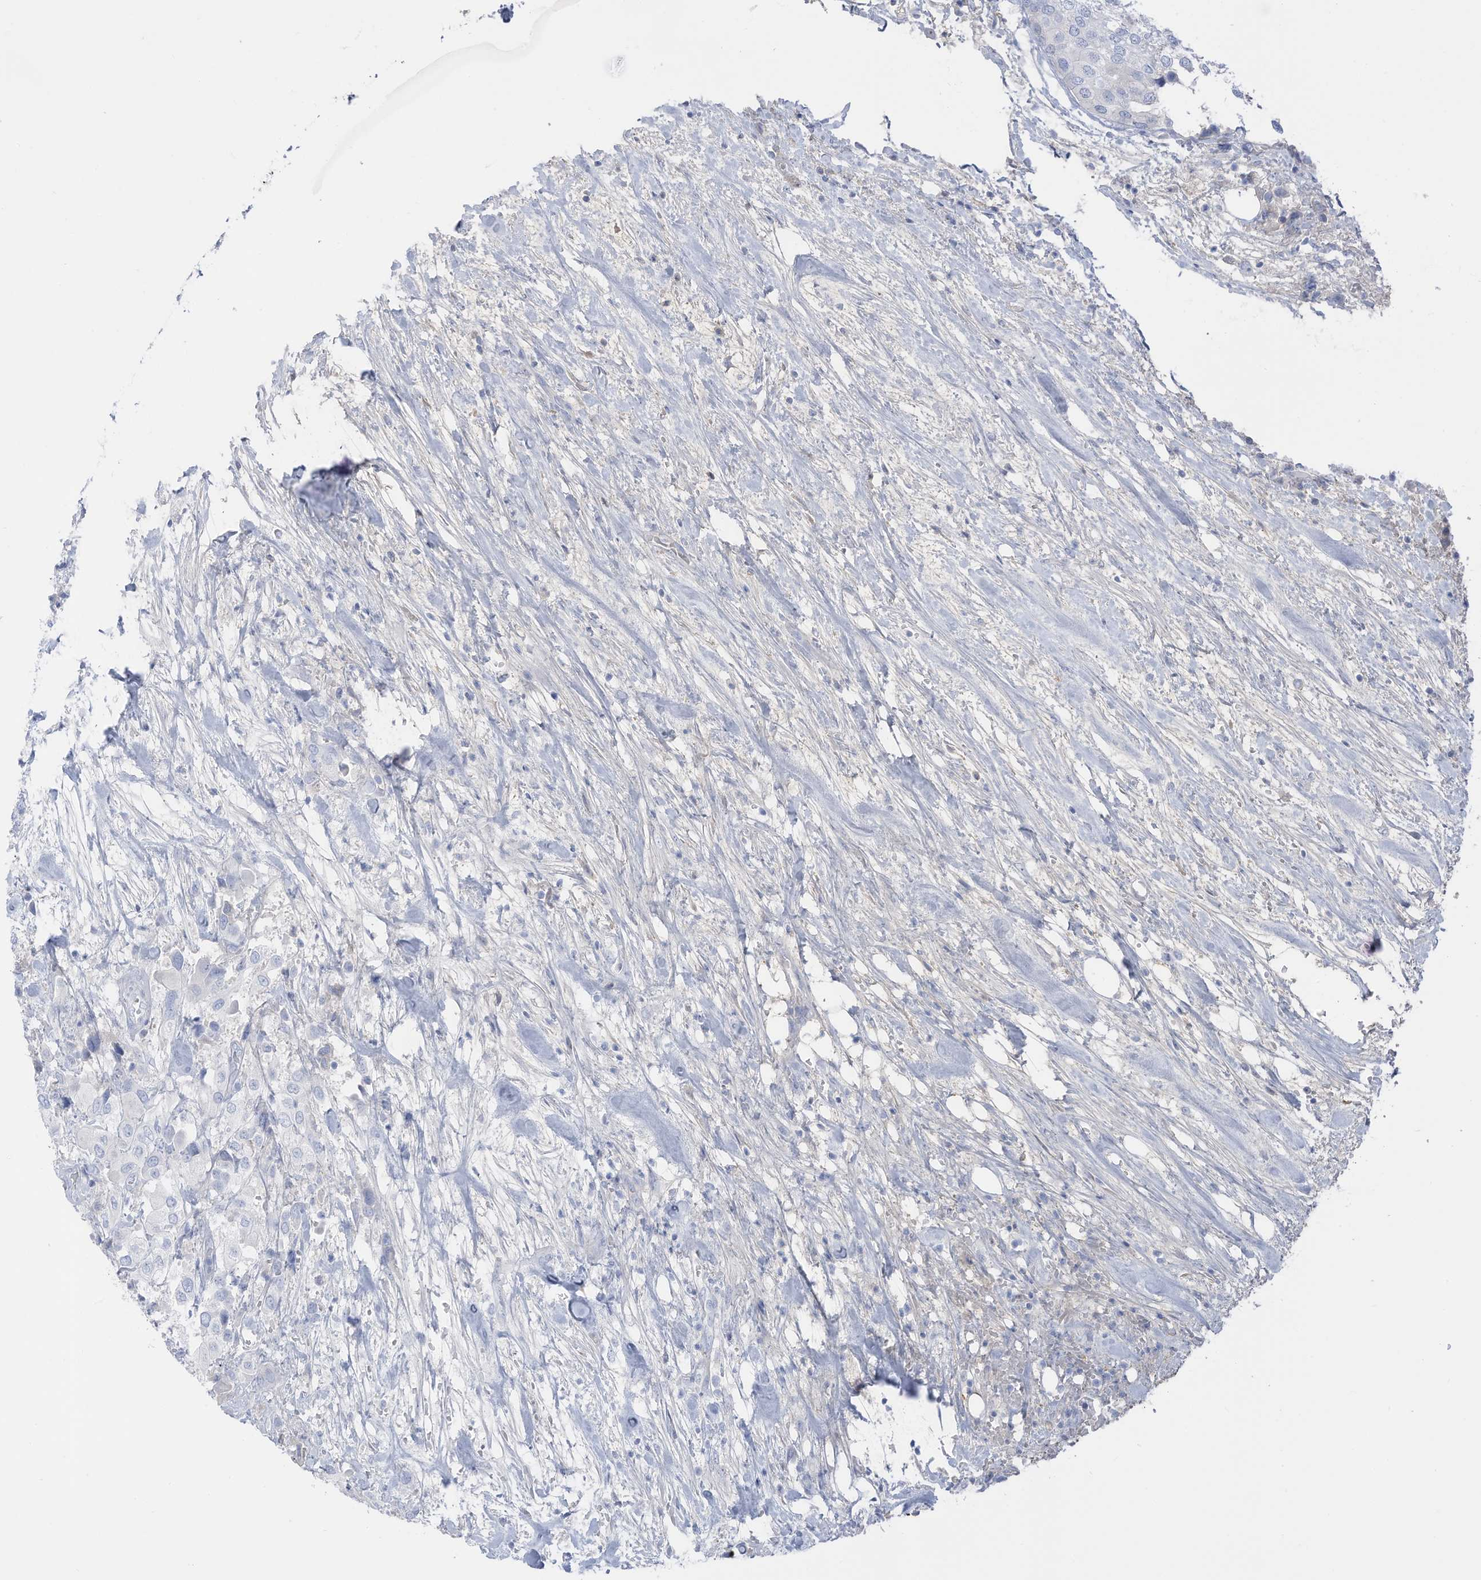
{"staining": {"intensity": "negative", "quantity": "none", "location": "none"}, "tissue": "urothelial cancer", "cell_type": "Tumor cells", "image_type": "cancer", "snomed": [{"axis": "morphology", "description": "Urothelial carcinoma, High grade"}, {"axis": "topography", "description": "Urinary bladder"}], "caption": "Immunohistochemistry micrograph of neoplastic tissue: human urothelial carcinoma (high-grade) stained with DAB (3,3'-diaminobenzidine) reveals no significant protein positivity in tumor cells. Brightfield microscopy of immunohistochemistry (IHC) stained with DAB (brown) and hematoxylin (blue), captured at high magnification.", "gene": "HSD17B13", "patient": {"sex": "male", "age": 64}}